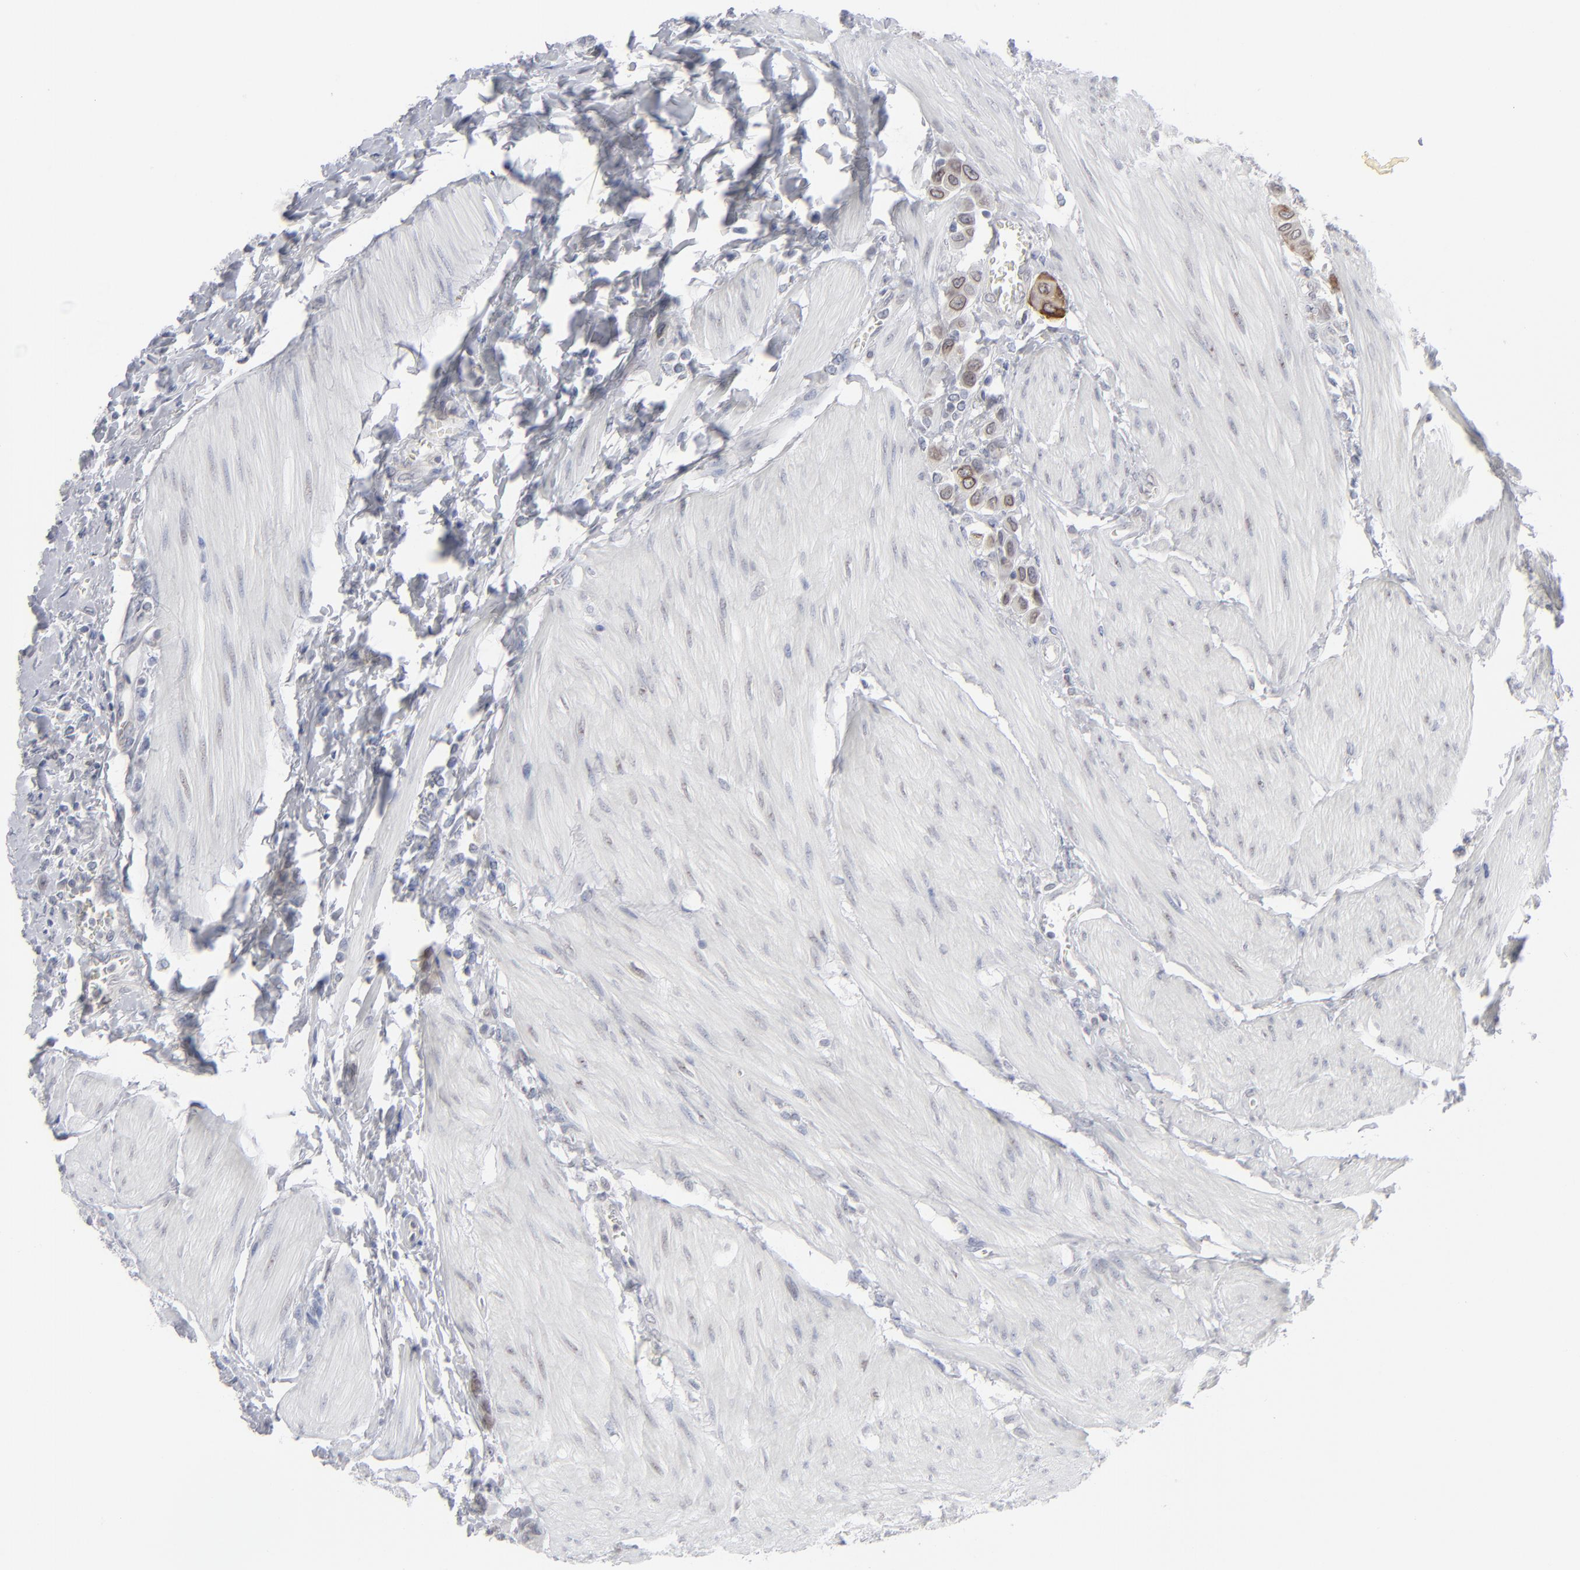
{"staining": {"intensity": "strong", "quantity": "25%-75%", "location": "cytoplasmic/membranous,nuclear"}, "tissue": "urothelial cancer", "cell_type": "Tumor cells", "image_type": "cancer", "snomed": [{"axis": "morphology", "description": "Urothelial carcinoma, High grade"}, {"axis": "topography", "description": "Urinary bladder"}], "caption": "Immunohistochemical staining of urothelial cancer exhibits high levels of strong cytoplasmic/membranous and nuclear protein expression in approximately 25%-75% of tumor cells.", "gene": "NUP88", "patient": {"sex": "male", "age": 50}}